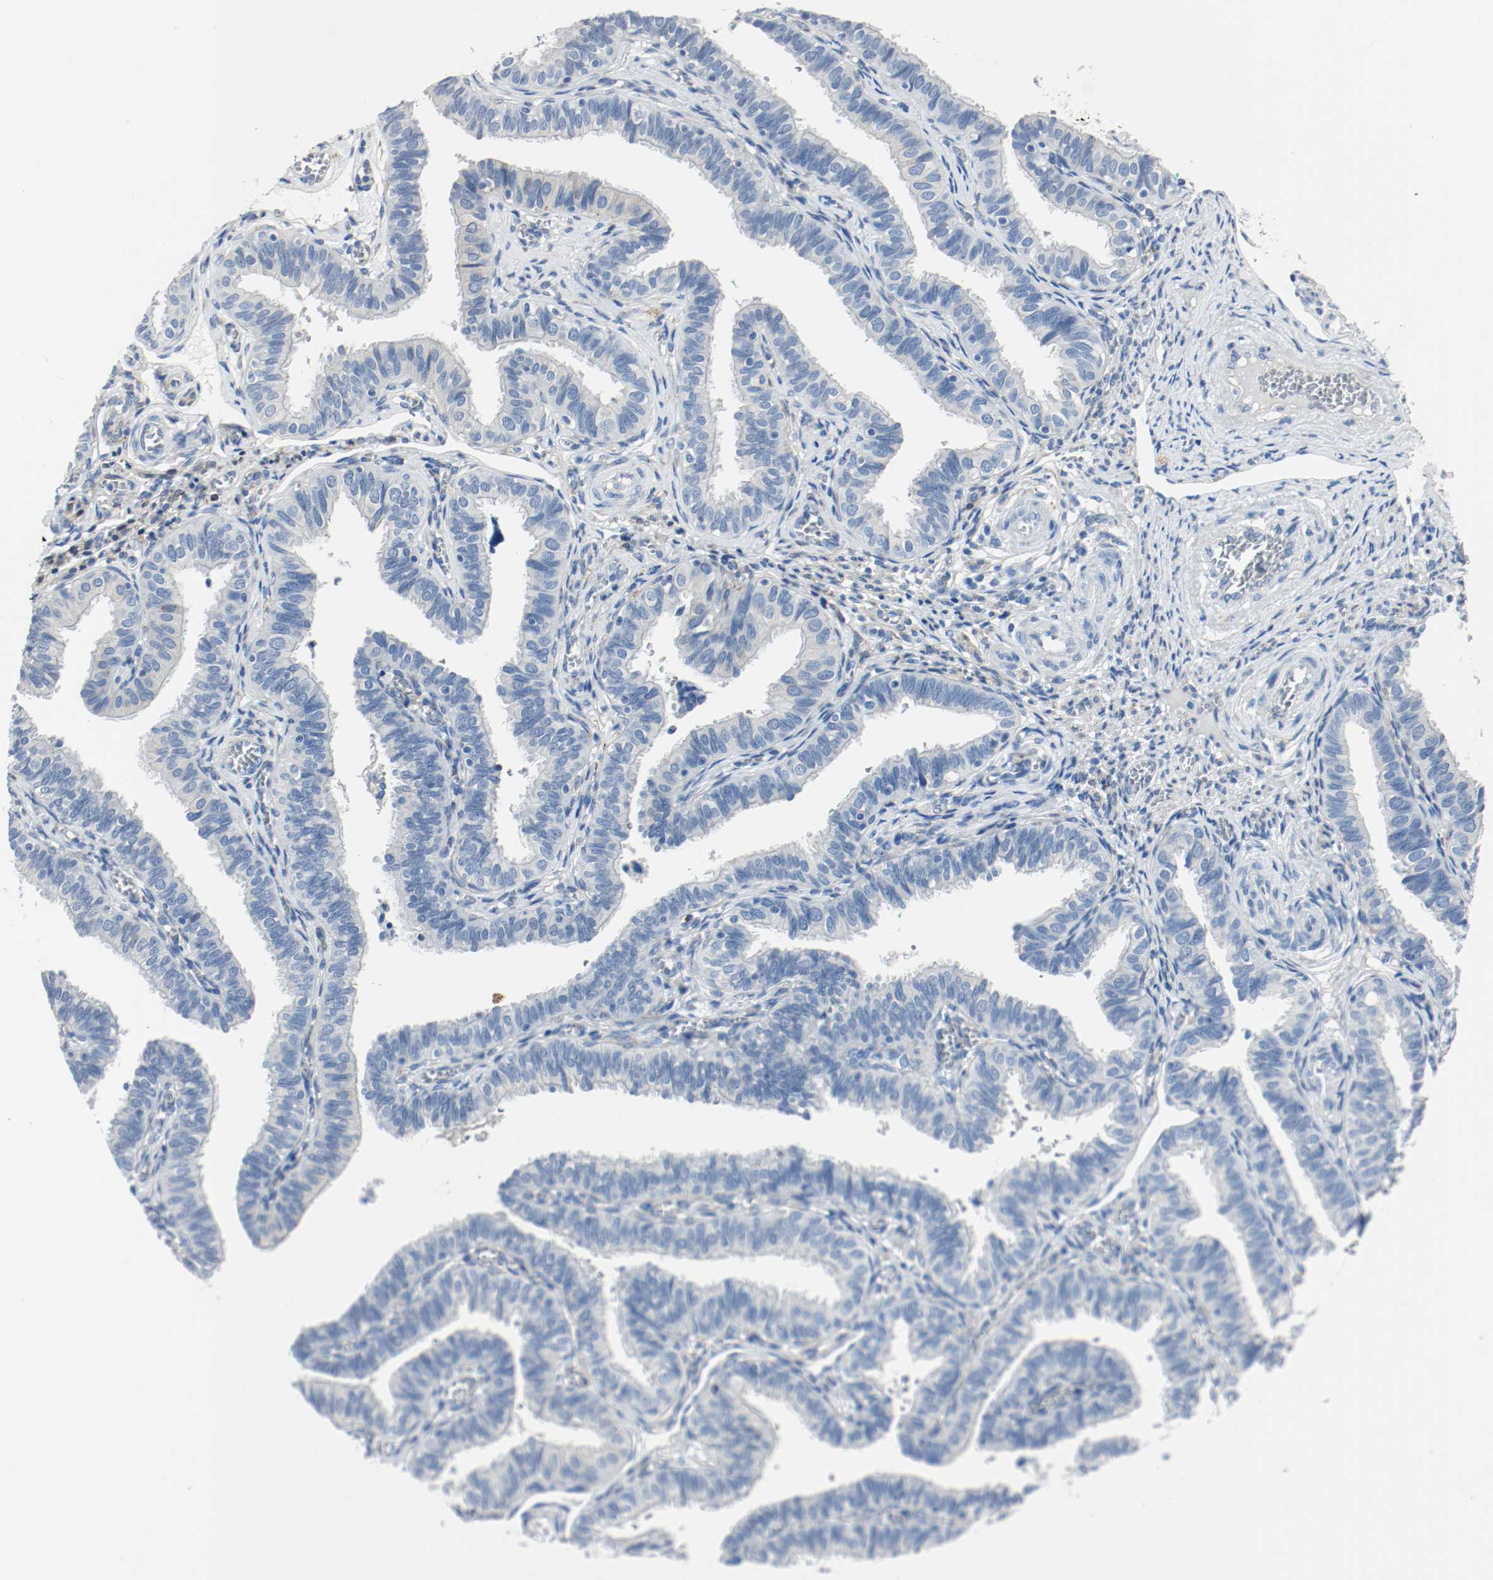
{"staining": {"intensity": "negative", "quantity": "none", "location": "none"}, "tissue": "fallopian tube", "cell_type": "Glandular cells", "image_type": "normal", "snomed": [{"axis": "morphology", "description": "Normal tissue, NOS"}, {"axis": "topography", "description": "Fallopian tube"}], "caption": "Benign fallopian tube was stained to show a protein in brown. There is no significant positivity in glandular cells.", "gene": "LAMB1", "patient": {"sex": "female", "age": 46}}